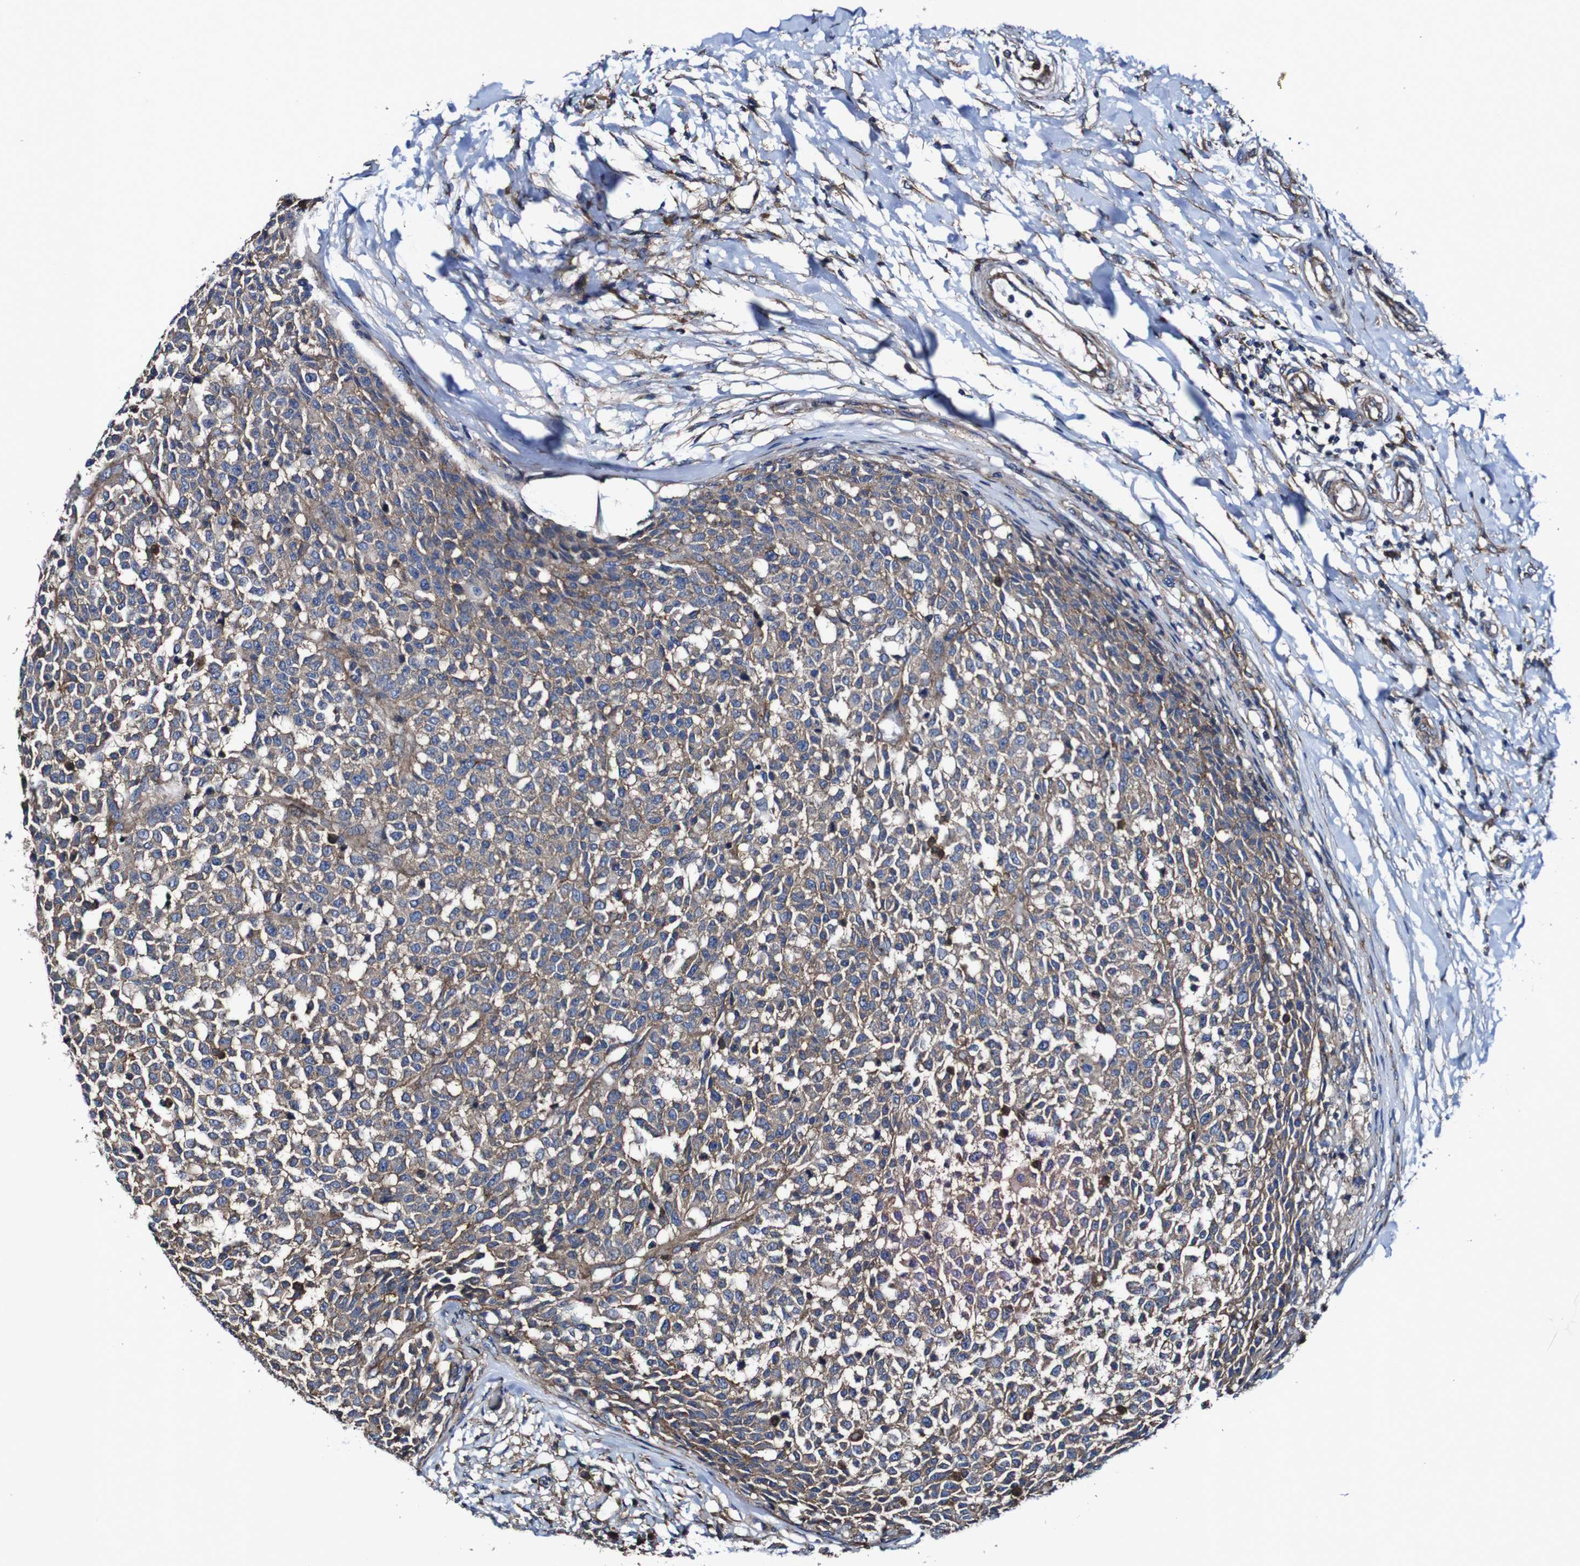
{"staining": {"intensity": "moderate", "quantity": ">75%", "location": "cytoplasmic/membranous"}, "tissue": "testis cancer", "cell_type": "Tumor cells", "image_type": "cancer", "snomed": [{"axis": "morphology", "description": "Seminoma, NOS"}, {"axis": "topography", "description": "Testis"}], "caption": "Testis cancer stained for a protein (brown) demonstrates moderate cytoplasmic/membranous positive staining in about >75% of tumor cells.", "gene": "CSF1R", "patient": {"sex": "male", "age": 59}}